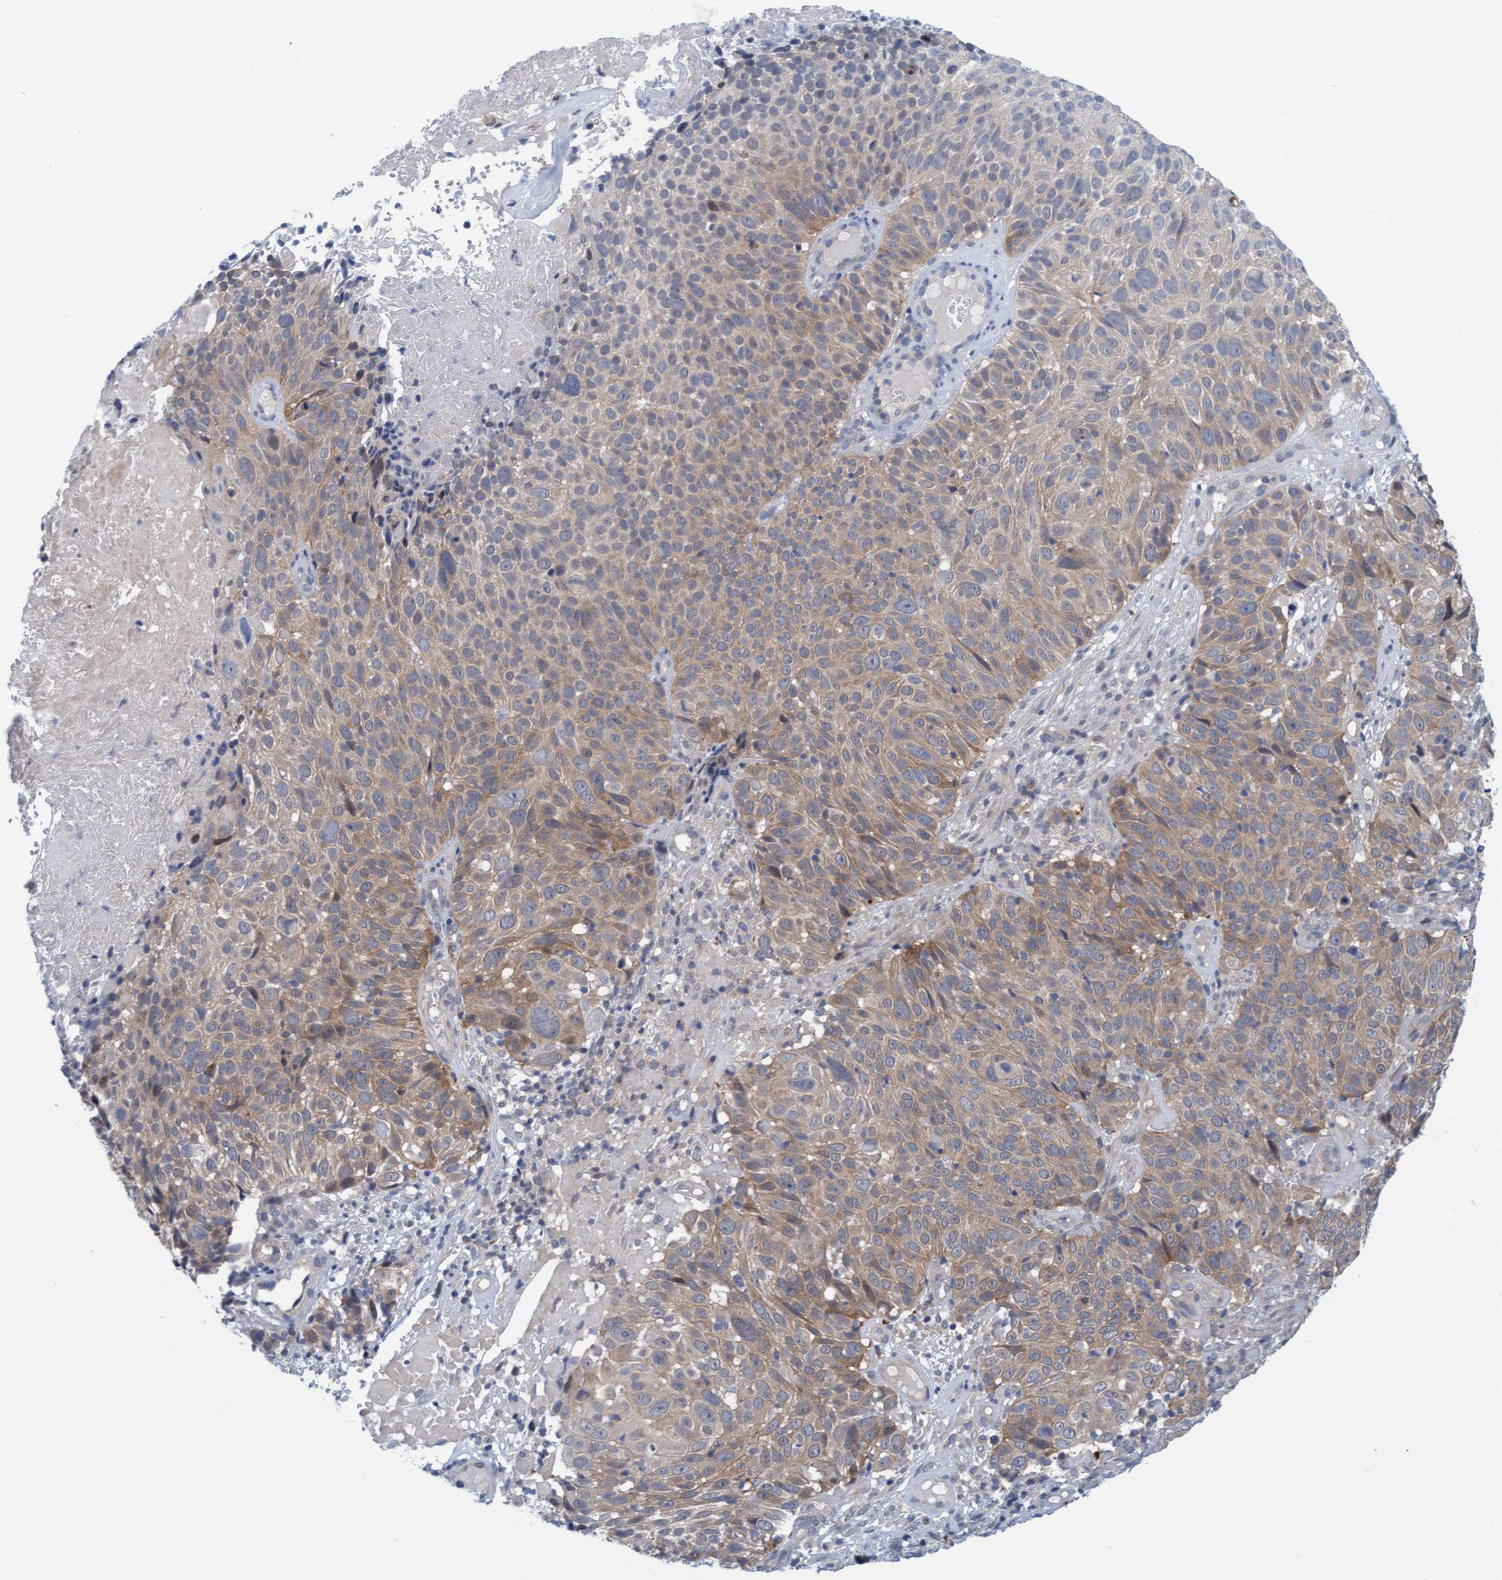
{"staining": {"intensity": "weak", "quantity": "<25%", "location": "cytoplasmic/membranous"}, "tissue": "cervical cancer", "cell_type": "Tumor cells", "image_type": "cancer", "snomed": [{"axis": "morphology", "description": "Squamous cell carcinoma, NOS"}, {"axis": "topography", "description": "Cervix"}], "caption": "This micrograph is of cervical cancer stained with IHC to label a protein in brown with the nuclei are counter-stained blue. There is no expression in tumor cells.", "gene": "KLHL25", "patient": {"sex": "female", "age": 74}}